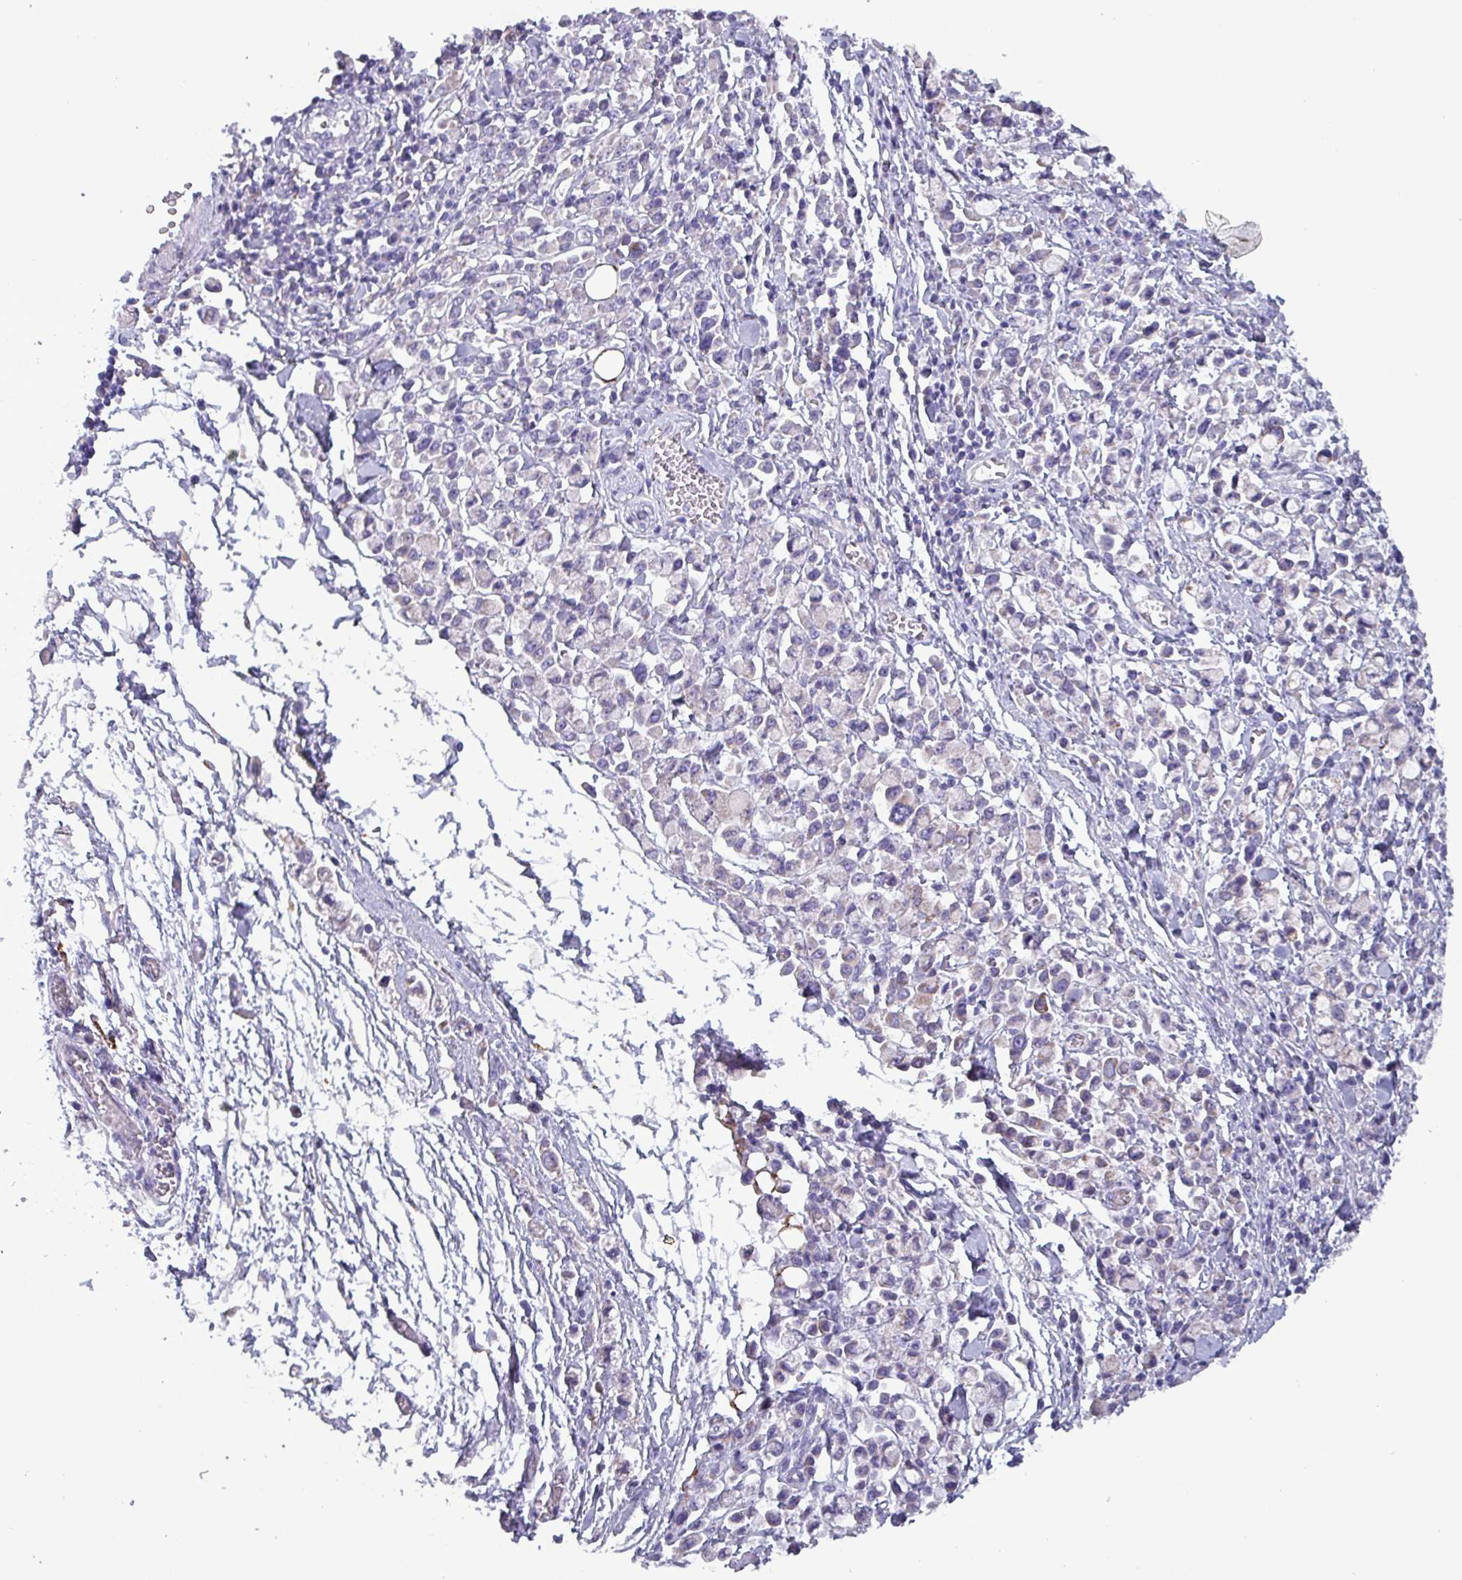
{"staining": {"intensity": "negative", "quantity": "none", "location": "none"}, "tissue": "stomach cancer", "cell_type": "Tumor cells", "image_type": "cancer", "snomed": [{"axis": "morphology", "description": "Adenocarcinoma, NOS"}, {"axis": "topography", "description": "Stomach"}], "caption": "Immunohistochemistry (IHC) histopathology image of neoplastic tissue: human stomach adenocarcinoma stained with DAB (3,3'-diaminobenzidine) displays no significant protein positivity in tumor cells. (Immunohistochemistry, brightfield microscopy, high magnification).", "gene": "HSD3B7", "patient": {"sex": "female", "age": 81}}